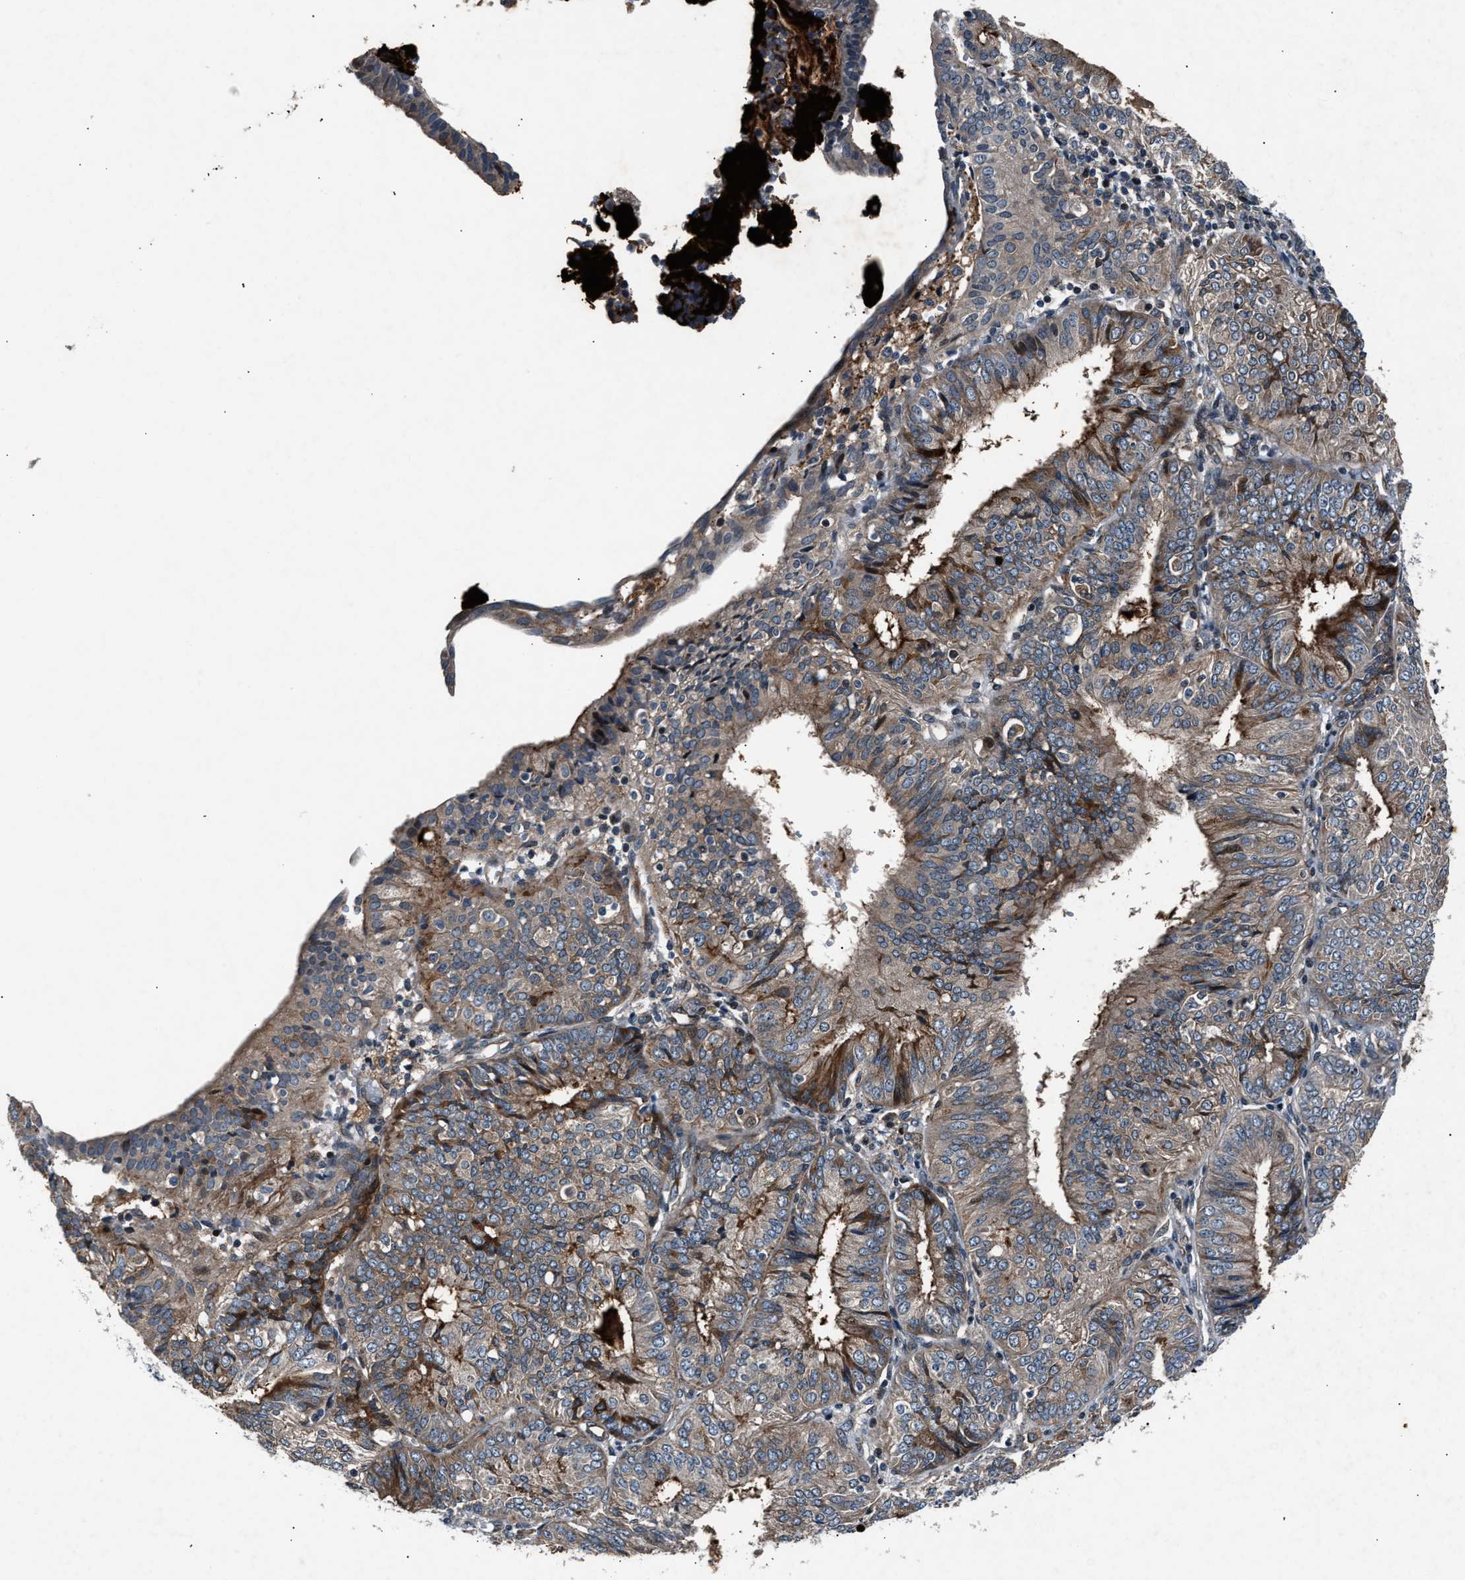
{"staining": {"intensity": "moderate", "quantity": ">75%", "location": "cytoplasmic/membranous"}, "tissue": "endometrial cancer", "cell_type": "Tumor cells", "image_type": "cancer", "snomed": [{"axis": "morphology", "description": "Adenocarcinoma, NOS"}, {"axis": "topography", "description": "Endometrium"}], "caption": "Endometrial cancer stained with a brown dye shows moderate cytoplasmic/membranous positive expression in approximately >75% of tumor cells.", "gene": "DYNC2I1", "patient": {"sex": "female", "age": 58}}